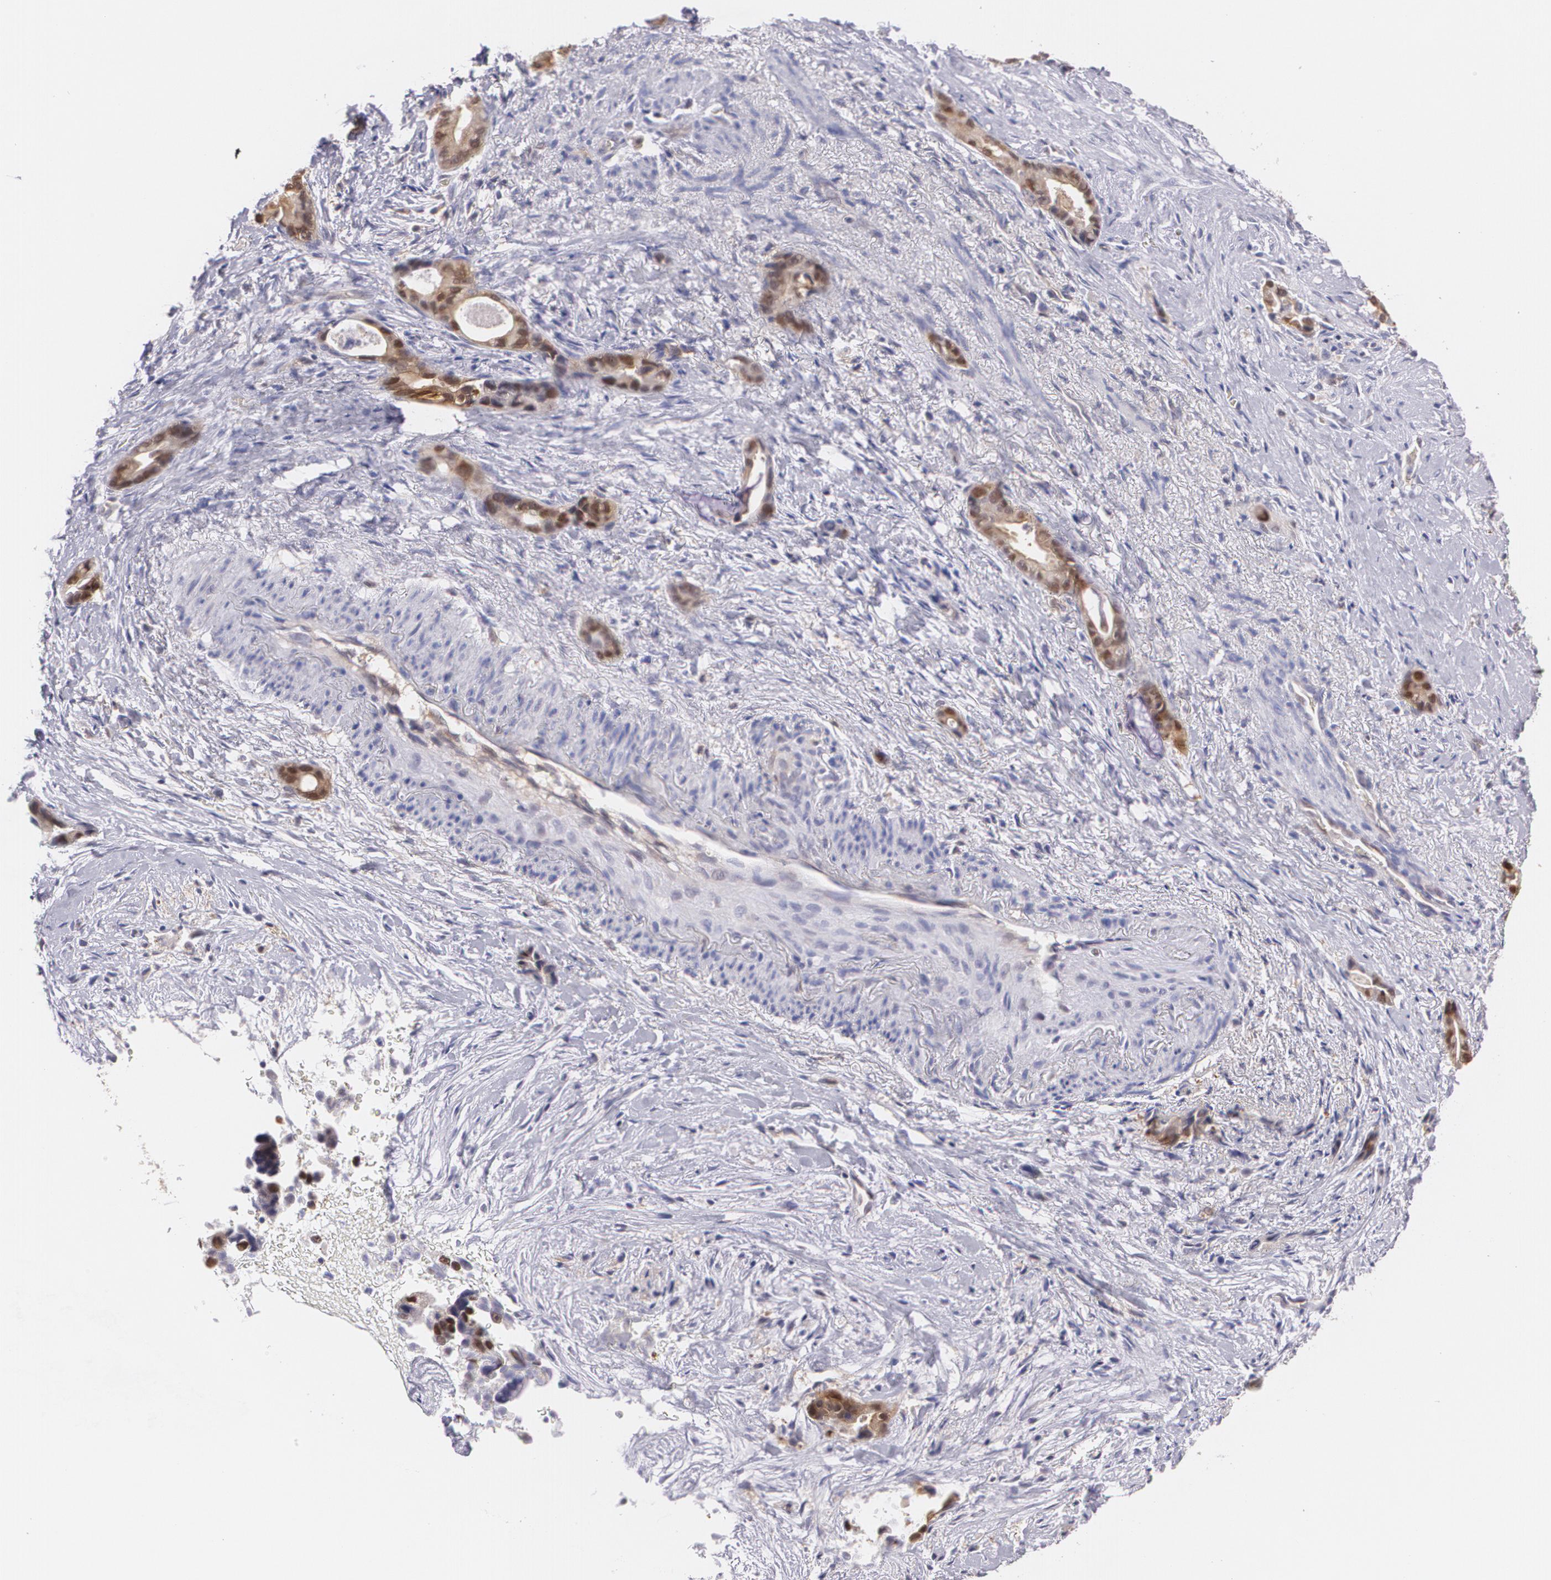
{"staining": {"intensity": "strong", "quantity": ">75%", "location": "cytoplasmic/membranous,nuclear"}, "tissue": "liver cancer", "cell_type": "Tumor cells", "image_type": "cancer", "snomed": [{"axis": "morphology", "description": "Cholangiocarcinoma"}, {"axis": "topography", "description": "Liver"}], "caption": "DAB immunohistochemical staining of liver cancer demonstrates strong cytoplasmic/membranous and nuclear protein expression in about >75% of tumor cells. The protein is shown in brown color, while the nuclei are stained blue.", "gene": "HSPH1", "patient": {"sex": "female", "age": 55}}